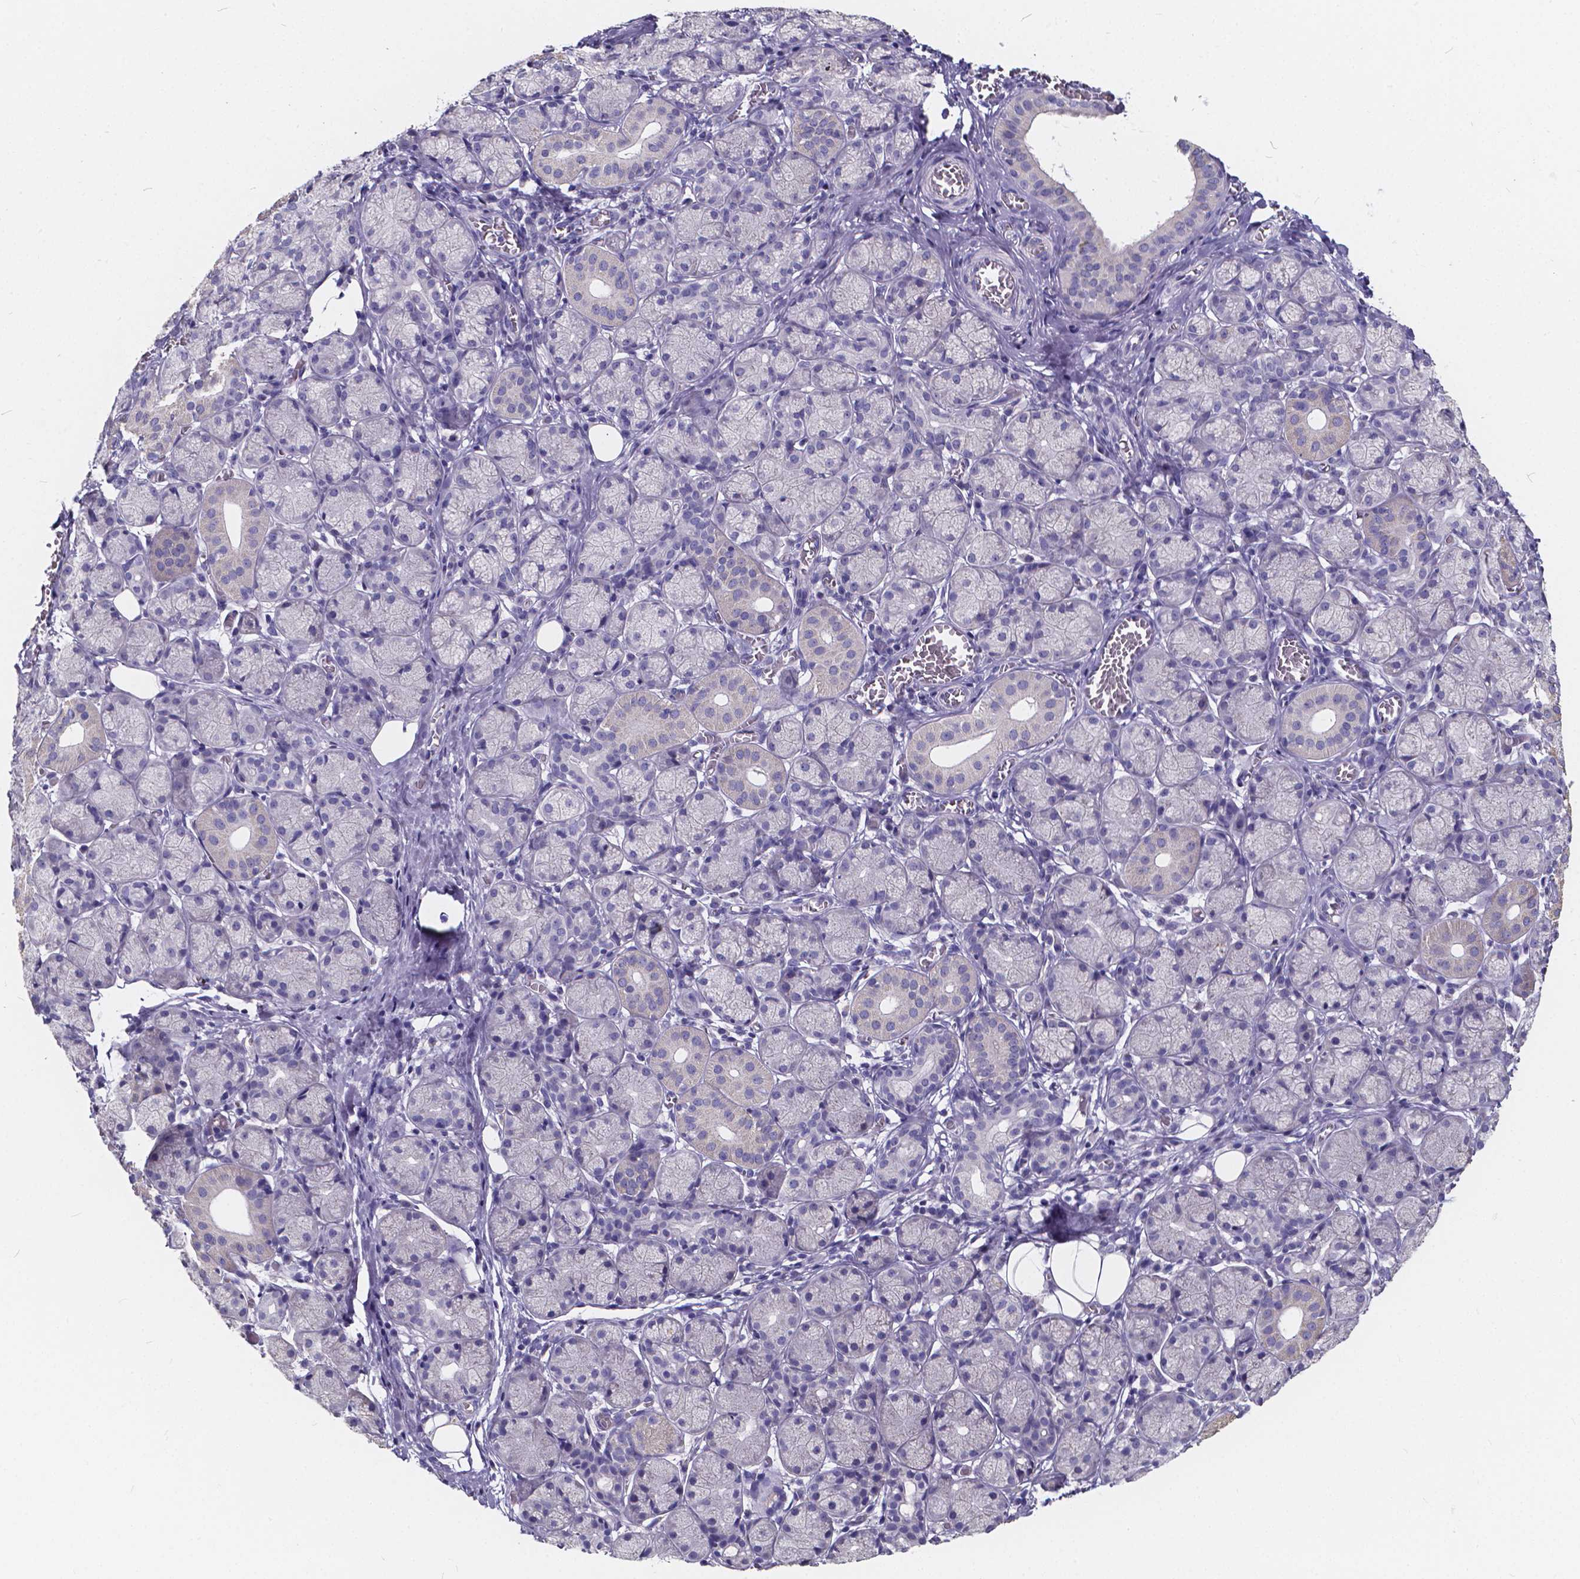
{"staining": {"intensity": "negative", "quantity": "none", "location": "none"}, "tissue": "salivary gland", "cell_type": "Glandular cells", "image_type": "normal", "snomed": [{"axis": "morphology", "description": "Normal tissue, NOS"}, {"axis": "topography", "description": "Salivary gland"}, {"axis": "topography", "description": "Peripheral nerve tissue"}], "caption": "High power microscopy photomicrograph of an immunohistochemistry histopathology image of benign salivary gland, revealing no significant expression in glandular cells.", "gene": "SPEF2", "patient": {"sex": "female", "age": 24}}